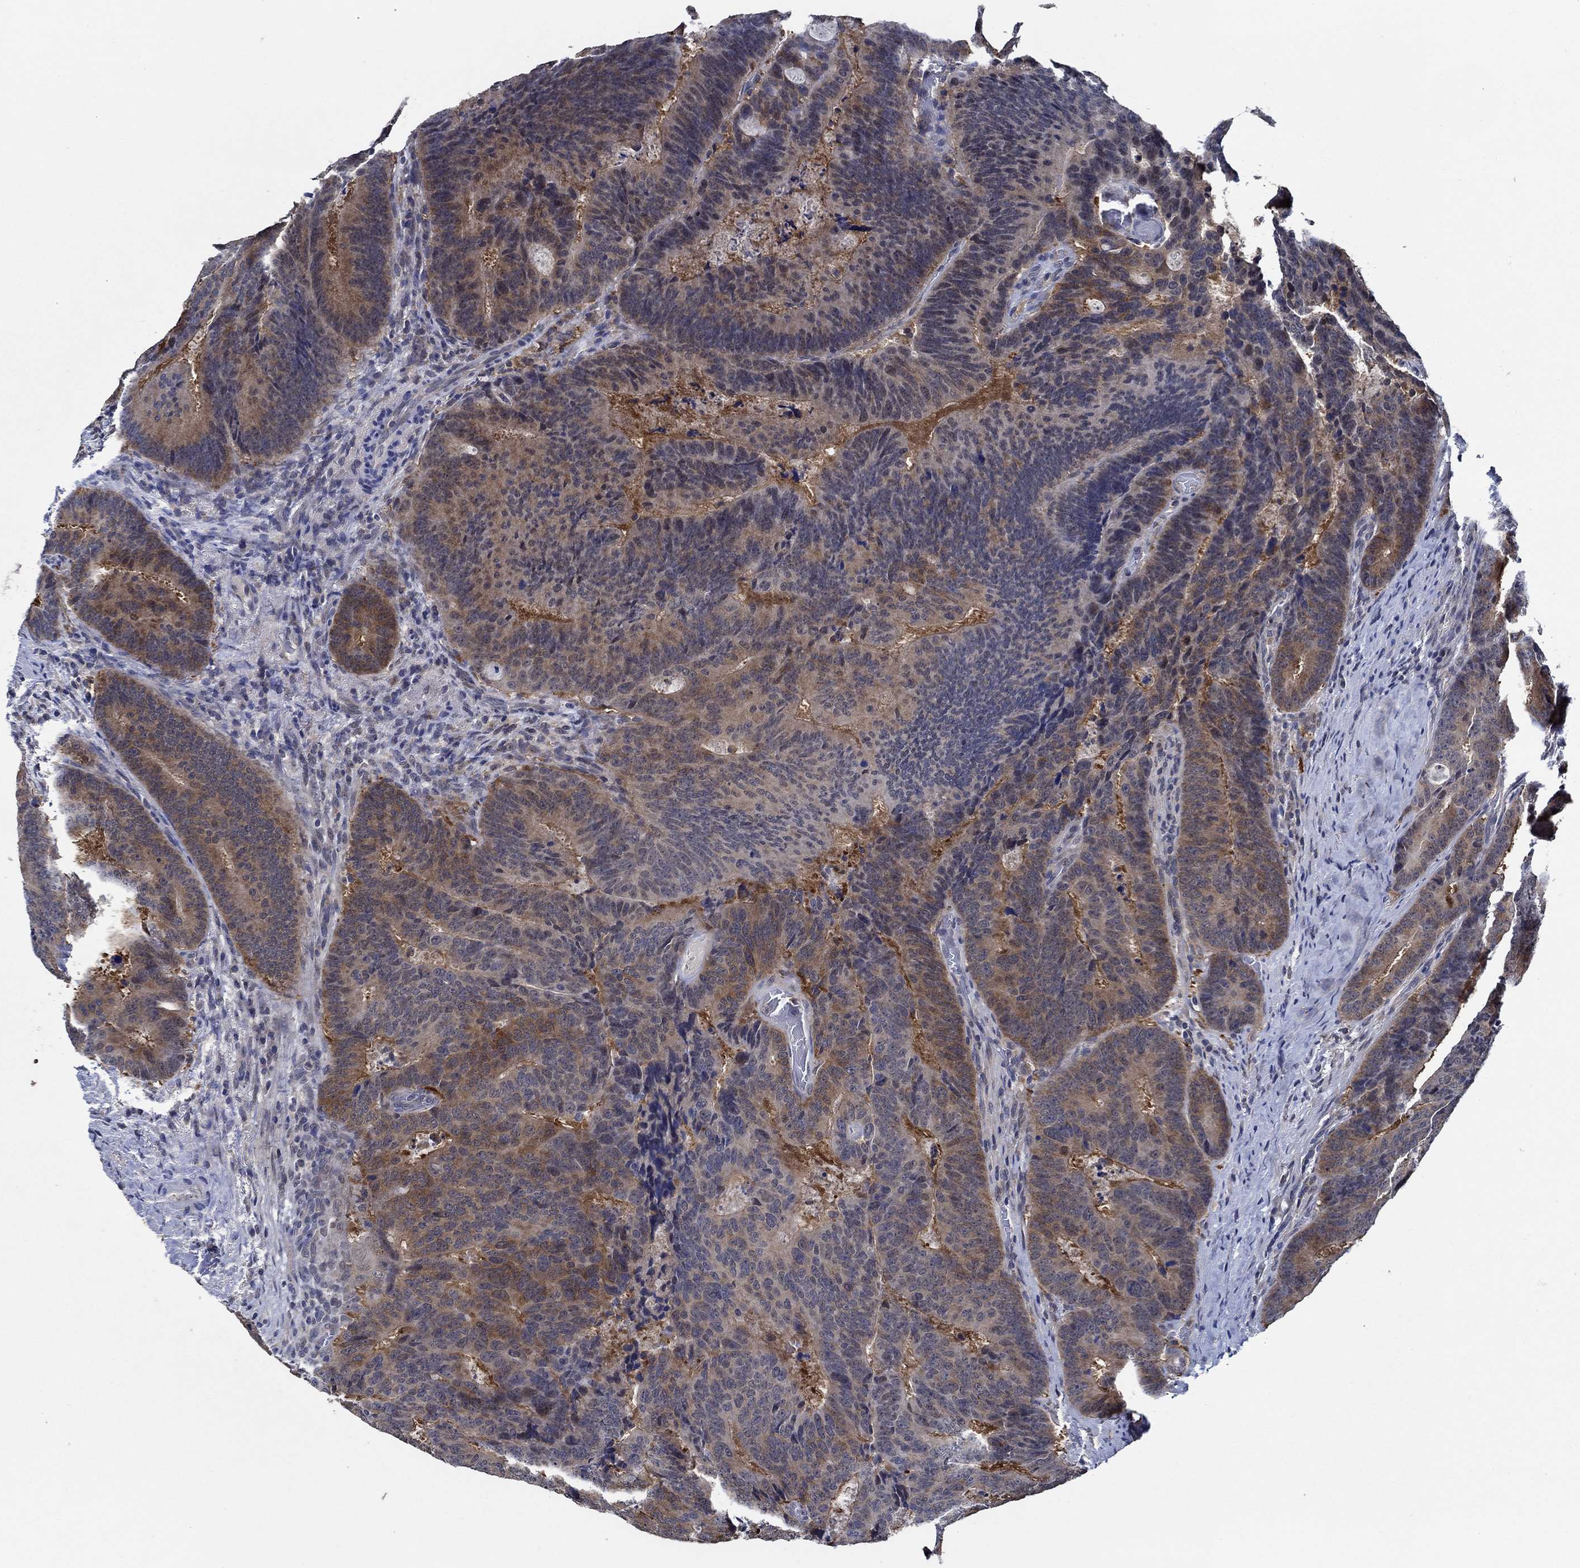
{"staining": {"intensity": "moderate", "quantity": "25%-75%", "location": "cytoplasmic/membranous"}, "tissue": "colorectal cancer", "cell_type": "Tumor cells", "image_type": "cancer", "snomed": [{"axis": "morphology", "description": "Adenocarcinoma, NOS"}, {"axis": "topography", "description": "Colon"}], "caption": "The micrograph shows a brown stain indicating the presence of a protein in the cytoplasmic/membranous of tumor cells in adenocarcinoma (colorectal).", "gene": "DACT1", "patient": {"sex": "female", "age": 82}}